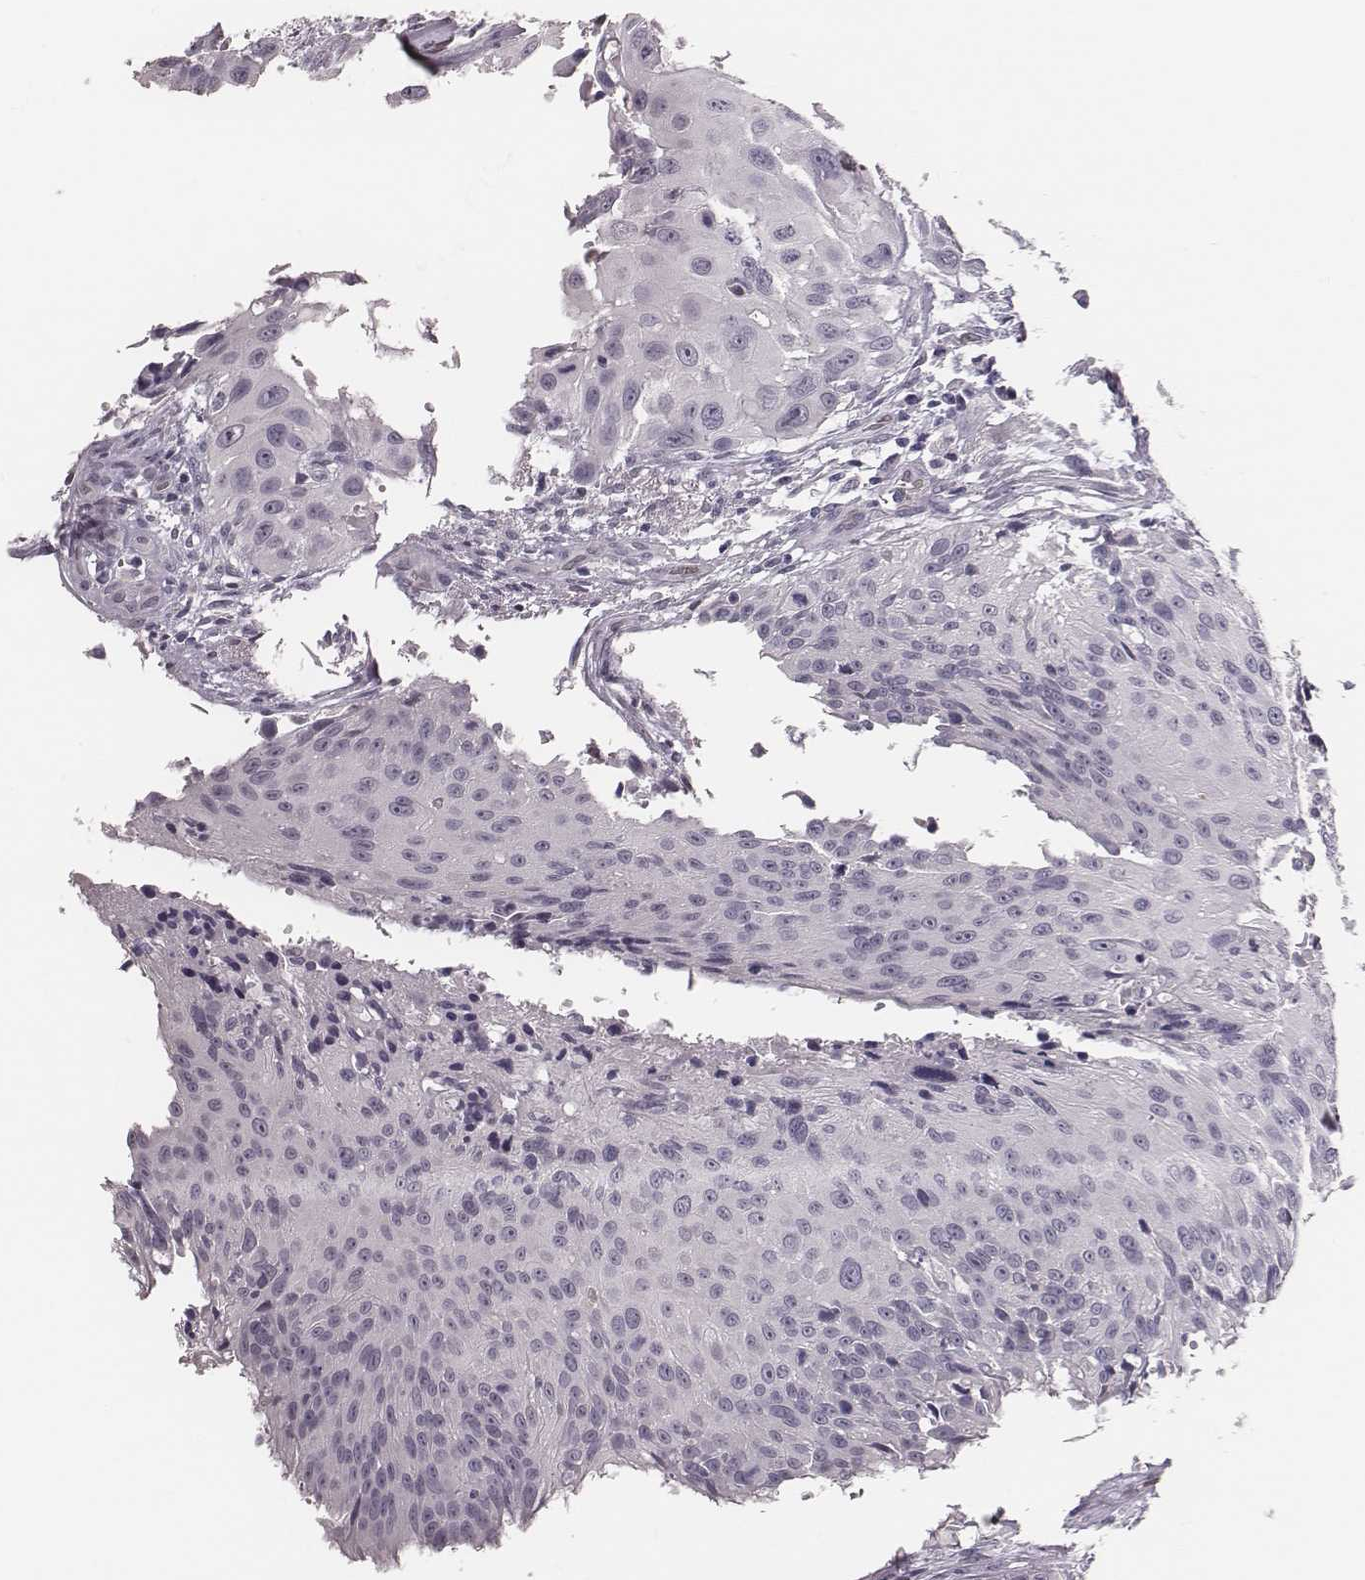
{"staining": {"intensity": "negative", "quantity": "none", "location": "none"}, "tissue": "urothelial cancer", "cell_type": "Tumor cells", "image_type": "cancer", "snomed": [{"axis": "morphology", "description": "Urothelial carcinoma, NOS"}, {"axis": "topography", "description": "Urinary bladder"}], "caption": "Tumor cells show no significant staining in transitional cell carcinoma. The staining was performed using DAB to visualize the protein expression in brown, while the nuclei were stained in blue with hematoxylin (Magnification: 20x).", "gene": "ADGRF4", "patient": {"sex": "male", "age": 55}}